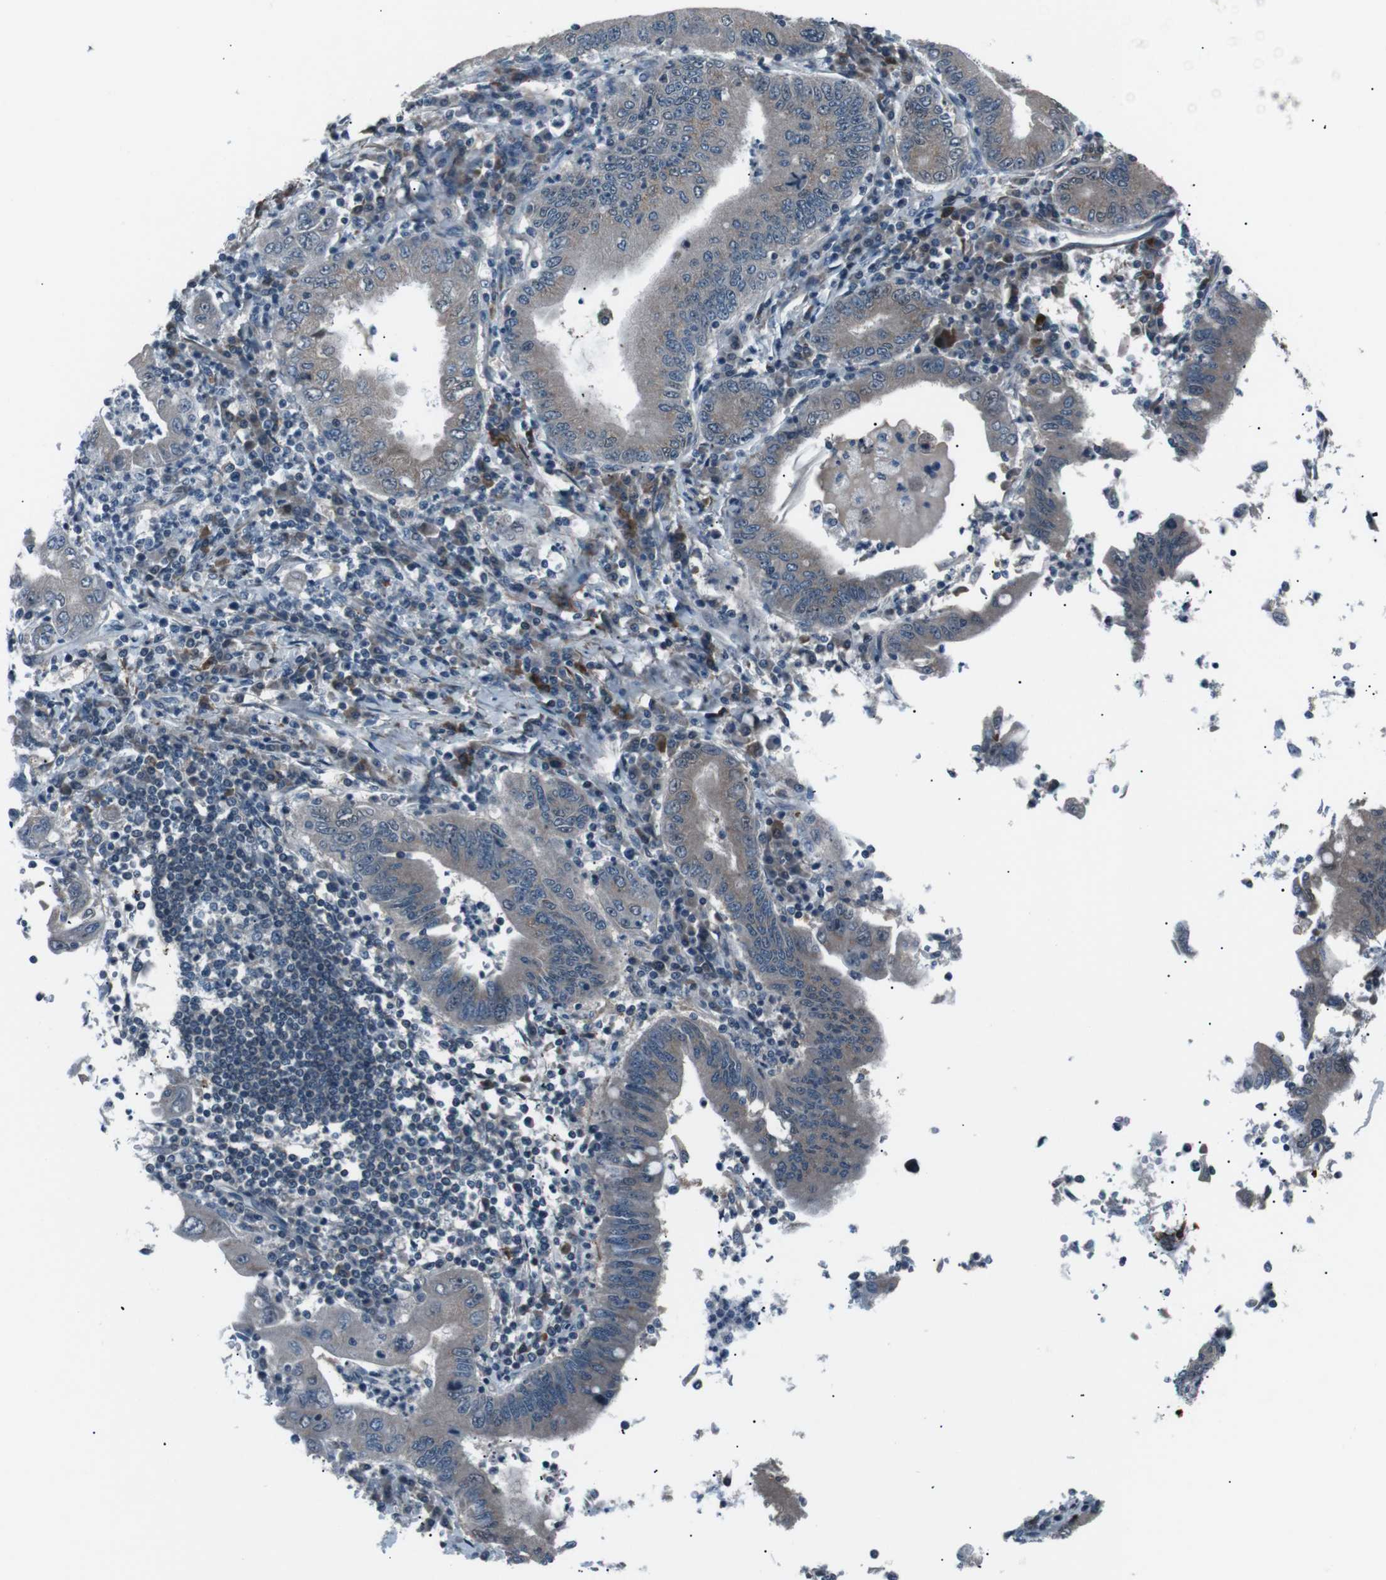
{"staining": {"intensity": "negative", "quantity": "none", "location": "none"}, "tissue": "stomach cancer", "cell_type": "Tumor cells", "image_type": "cancer", "snomed": [{"axis": "morphology", "description": "Normal tissue, NOS"}, {"axis": "morphology", "description": "Adenocarcinoma, NOS"}, {"axis": "topography", "description": "Esophagus"}, {"axis": "topography", "description": "Stomach, upper"}, {"axis": "topography", "description": "Peripheral nerve tissue"}], "caption": "Photomicrograph shows no significant protein staining in tumor cells of stomach cancer.", "gene": "PDLIM5", "patient": {"sex": "male", "age": 62}}